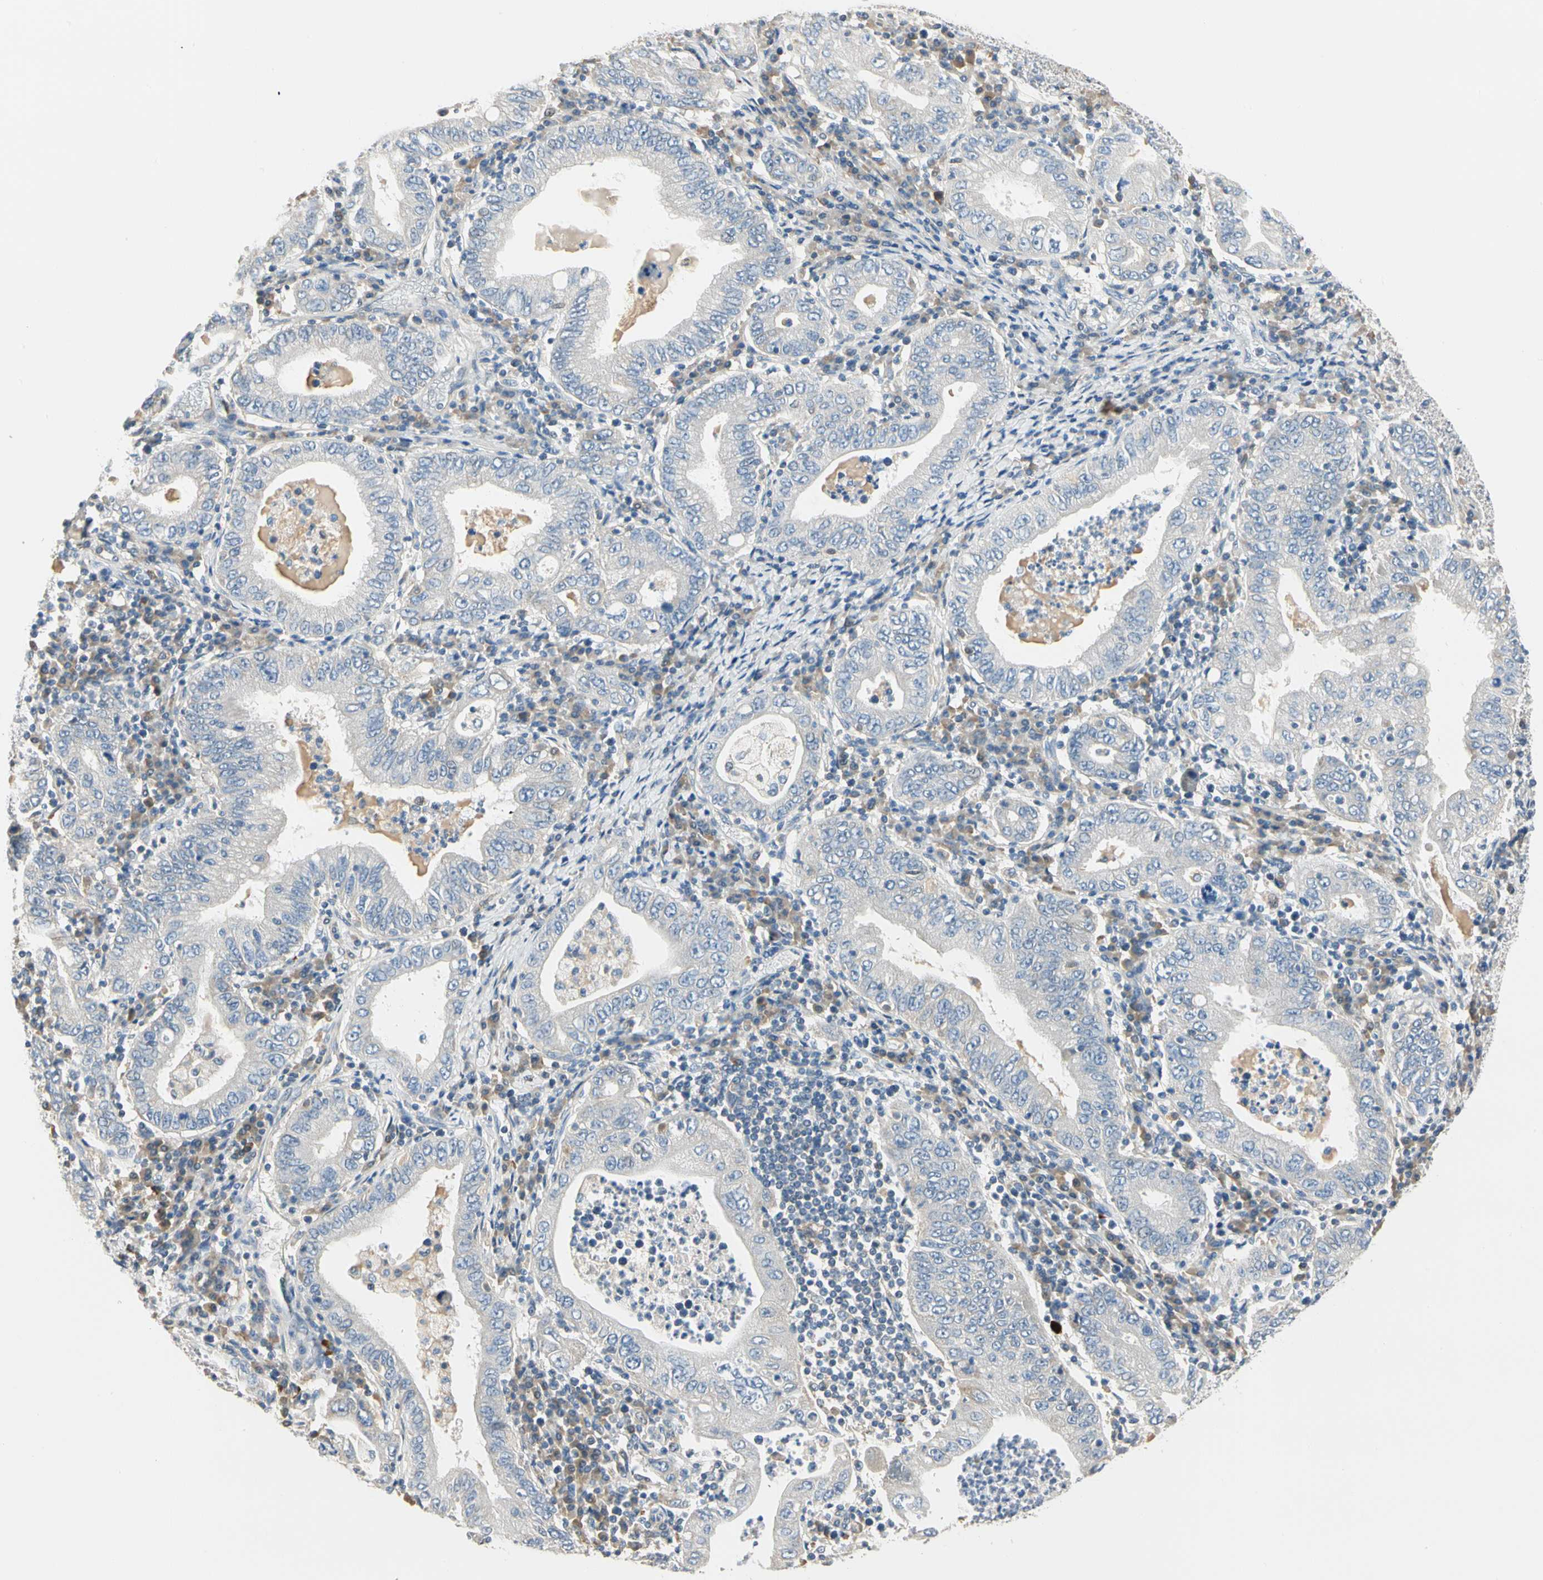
{"staining": {"intensity": "weak", "quantity": "<25%", "location": "cytoplasmic/membranous"}, "tissue": "stomach cancer", "cell_type": "Tumor cells", "image_type": "cancer", "snomed": [{"axis": "morphology", "description": "Normal tissue, NOS"}, {"axis": "morphology", "description": "Adenocarcinoma, NOS"}, {"axis": "topography", "description": "Esophagus"}, {"axis": "topography", "description": "Stomach, upper"}, {"axis": "topography", "description": "Peripheral nerve tissue"}], "caption": "This photomicrograph is of stomach cancer stained with immunohistochemistry to label a protein in brown with the nuclei are counter-stained blue. There is no expression in tumor cells.", "gene": "GPR153", "patient": {"sex": "male", "age": 62}}